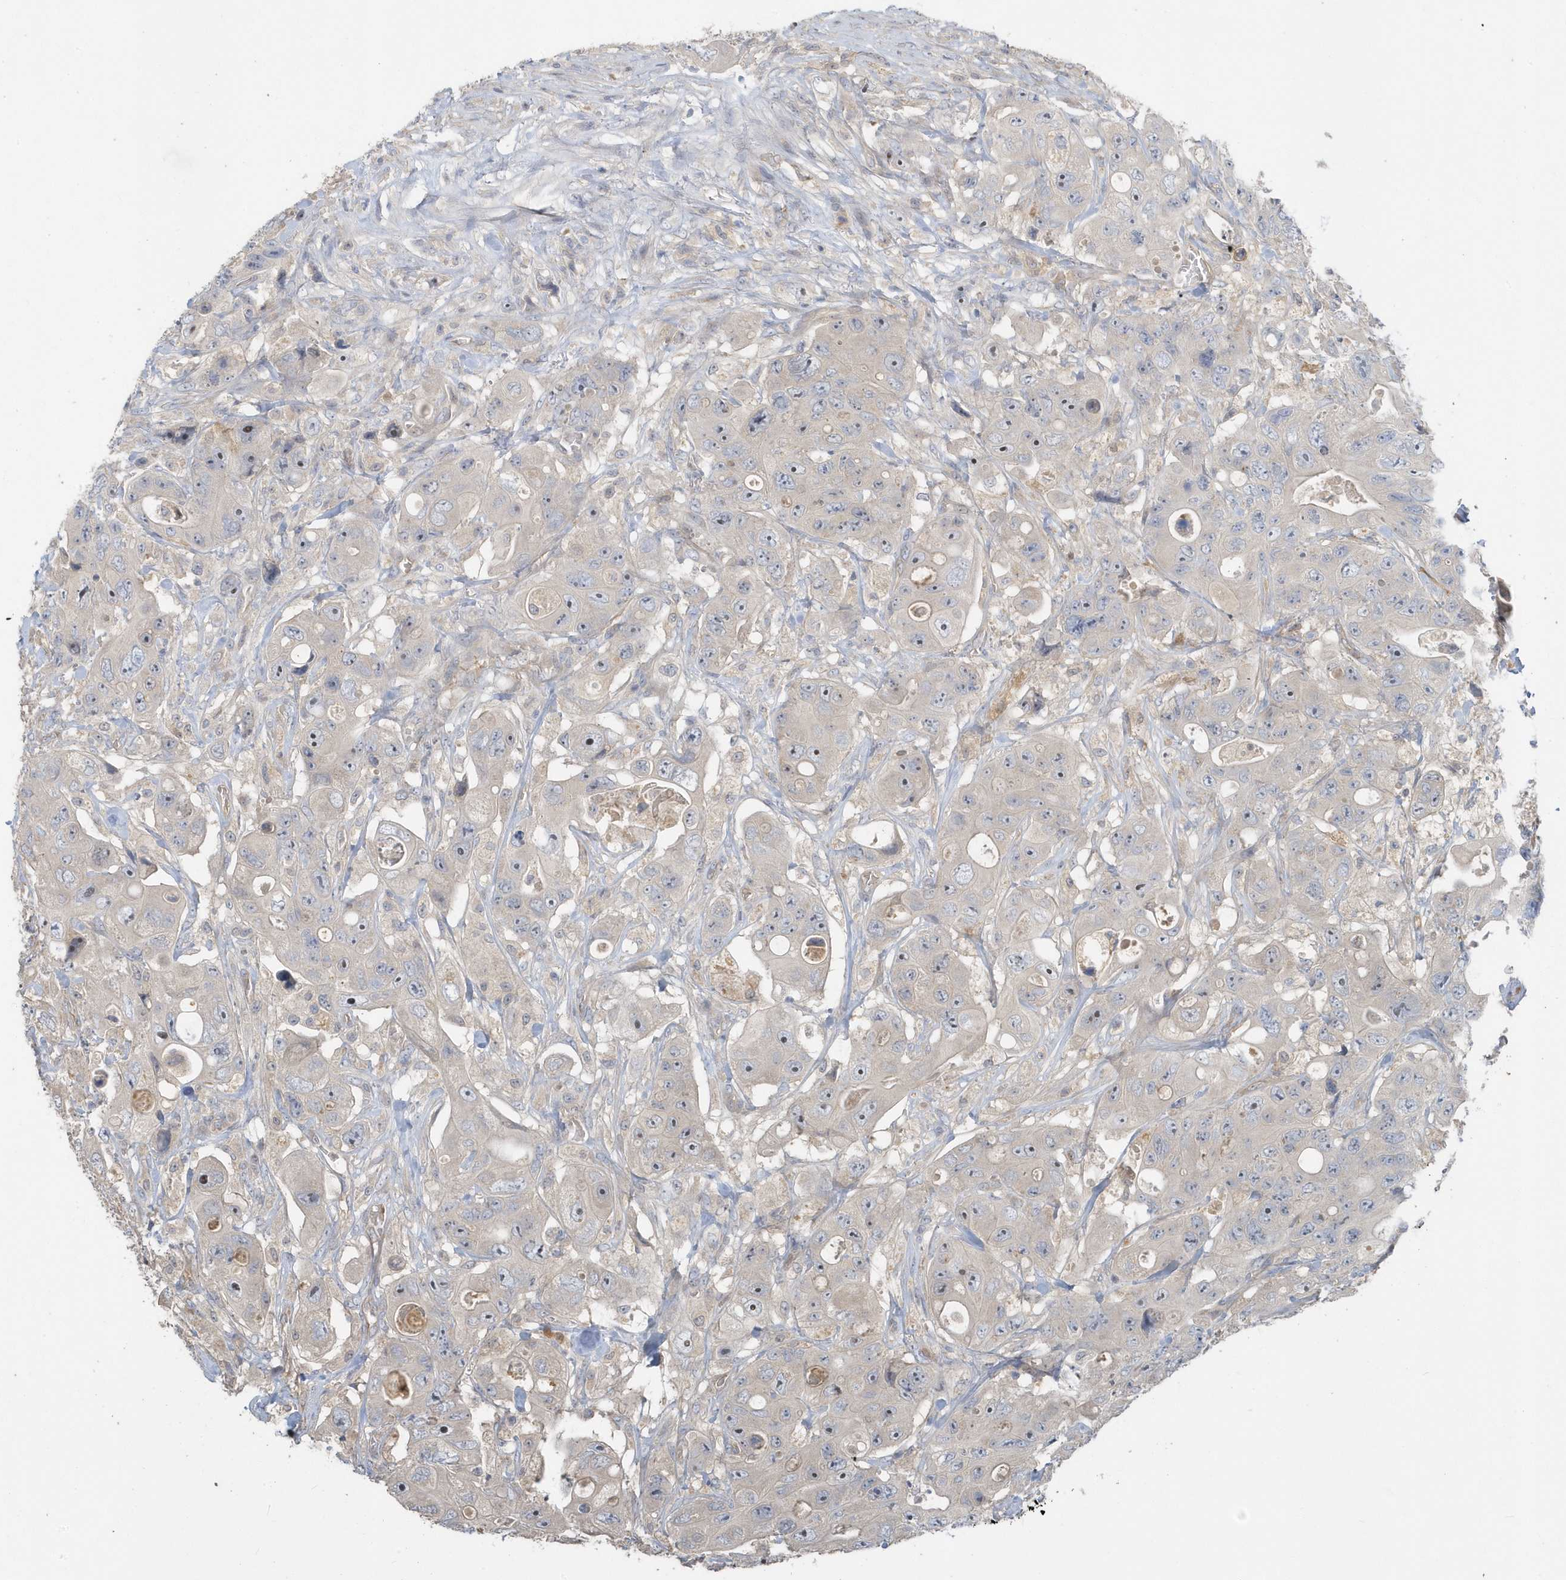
{"staining": {"intensity": "negative", "quantity": "none", "location": "none"}, "tissue": "colorectal cancer", "cell_type": "Tumor cells", "image_type": "cancer", "snomed": [{"axis": "morphology", "description": "Adenocarcinoma, NOS"}, {"axis": "topography", "description": "Colon"}], "caption": "Protein analysis of colorectal cancer (adenocarcinoma) reveals no significant expression in tumor cells. The staining was performed using DAB (3,3'-diaminobenzidine) to visualize the protein expression in brown, while the nuclei were stained in blue with hematoxylin (Magnification: 20x).", "gene": "USP53", "patient": {"sex": "female", "age": 46}}